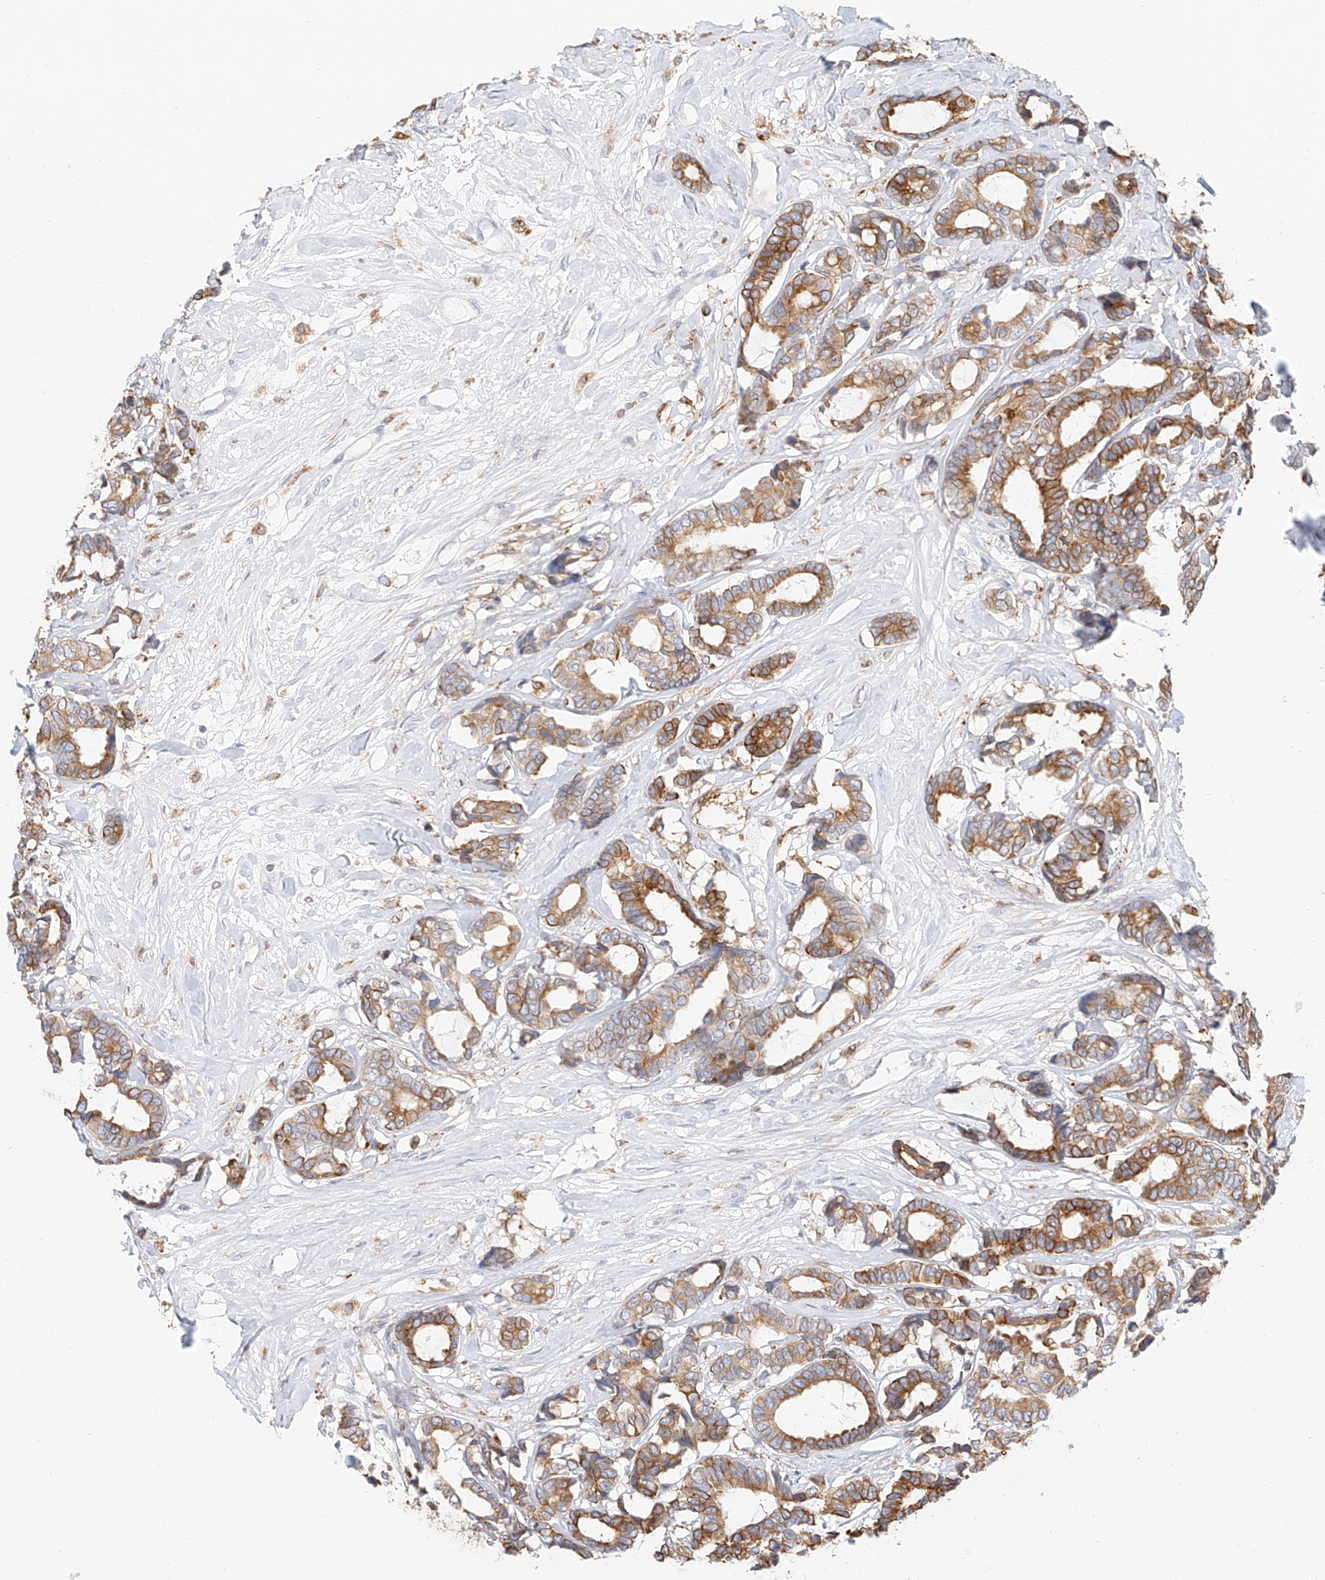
{"staining": {"intensity": "moderate", "quantity": ">75%", "location": "cytoplasmic/membranous"}, "tissue": "breast cancer", "cell_type": "Tumor cells", "image_type": "cancer", "snomed": [{"axis": "morphology", "description": "Duct carcinoma"}, {"axis": "topography", "description": "Breast"}], "caption": "Breast cancer (infiltrating ductal carcinoma) tissue shows moderate cytoplasmic/membranous staining in approximately >75% of tumor cells The staining is performed using DAB (3,3'-diaminobenzidine) brown chromogen to label protein expression. The nuclei are counter-stained blue using hematoxylin.", "gene": "DHRS7", "patient": {"sex": "female", "age": 87}}